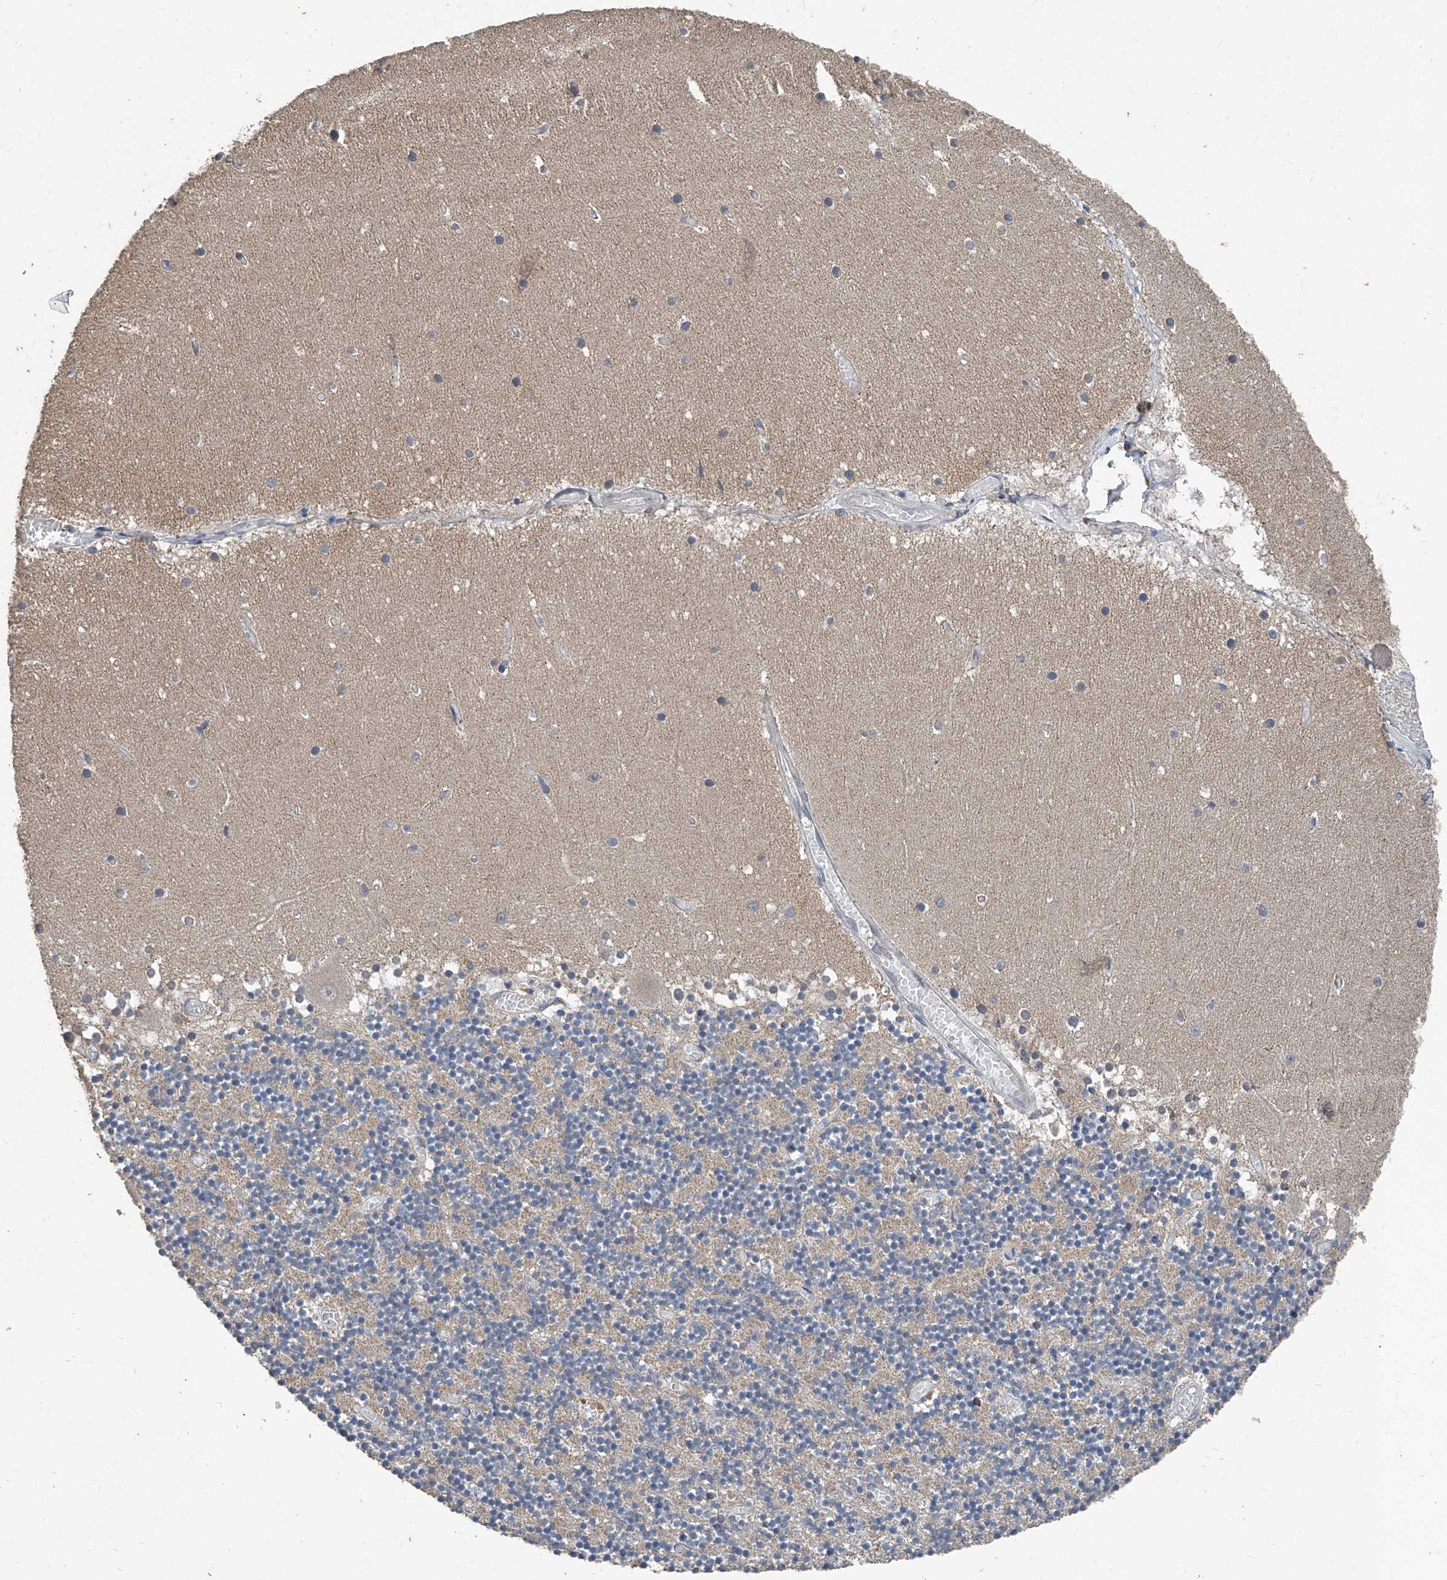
{"staining": {"intensity": "moderate", "quantity": "<25%", "location": "cytoplasmic/membranous"}, "tissue": "cerebellum", "cell_type": "Cells in granular layer", "image_type": "normal", "snomed": [{"axis": "morphology", "description": "Normal tissue, NOS"}, {"axis": "topography", "description": "Cerebellum"}], "caption": "Cells in granular layer demonstrate low levels of moderate cytoplasmic/membranous positivity in about <25% of cells in normal cerebellum. The protein of interest is shown in brown color, while the nuclei are stained blue.", "gene": "BCKDHB", "patient": {"sex": "female", "age": 28}}